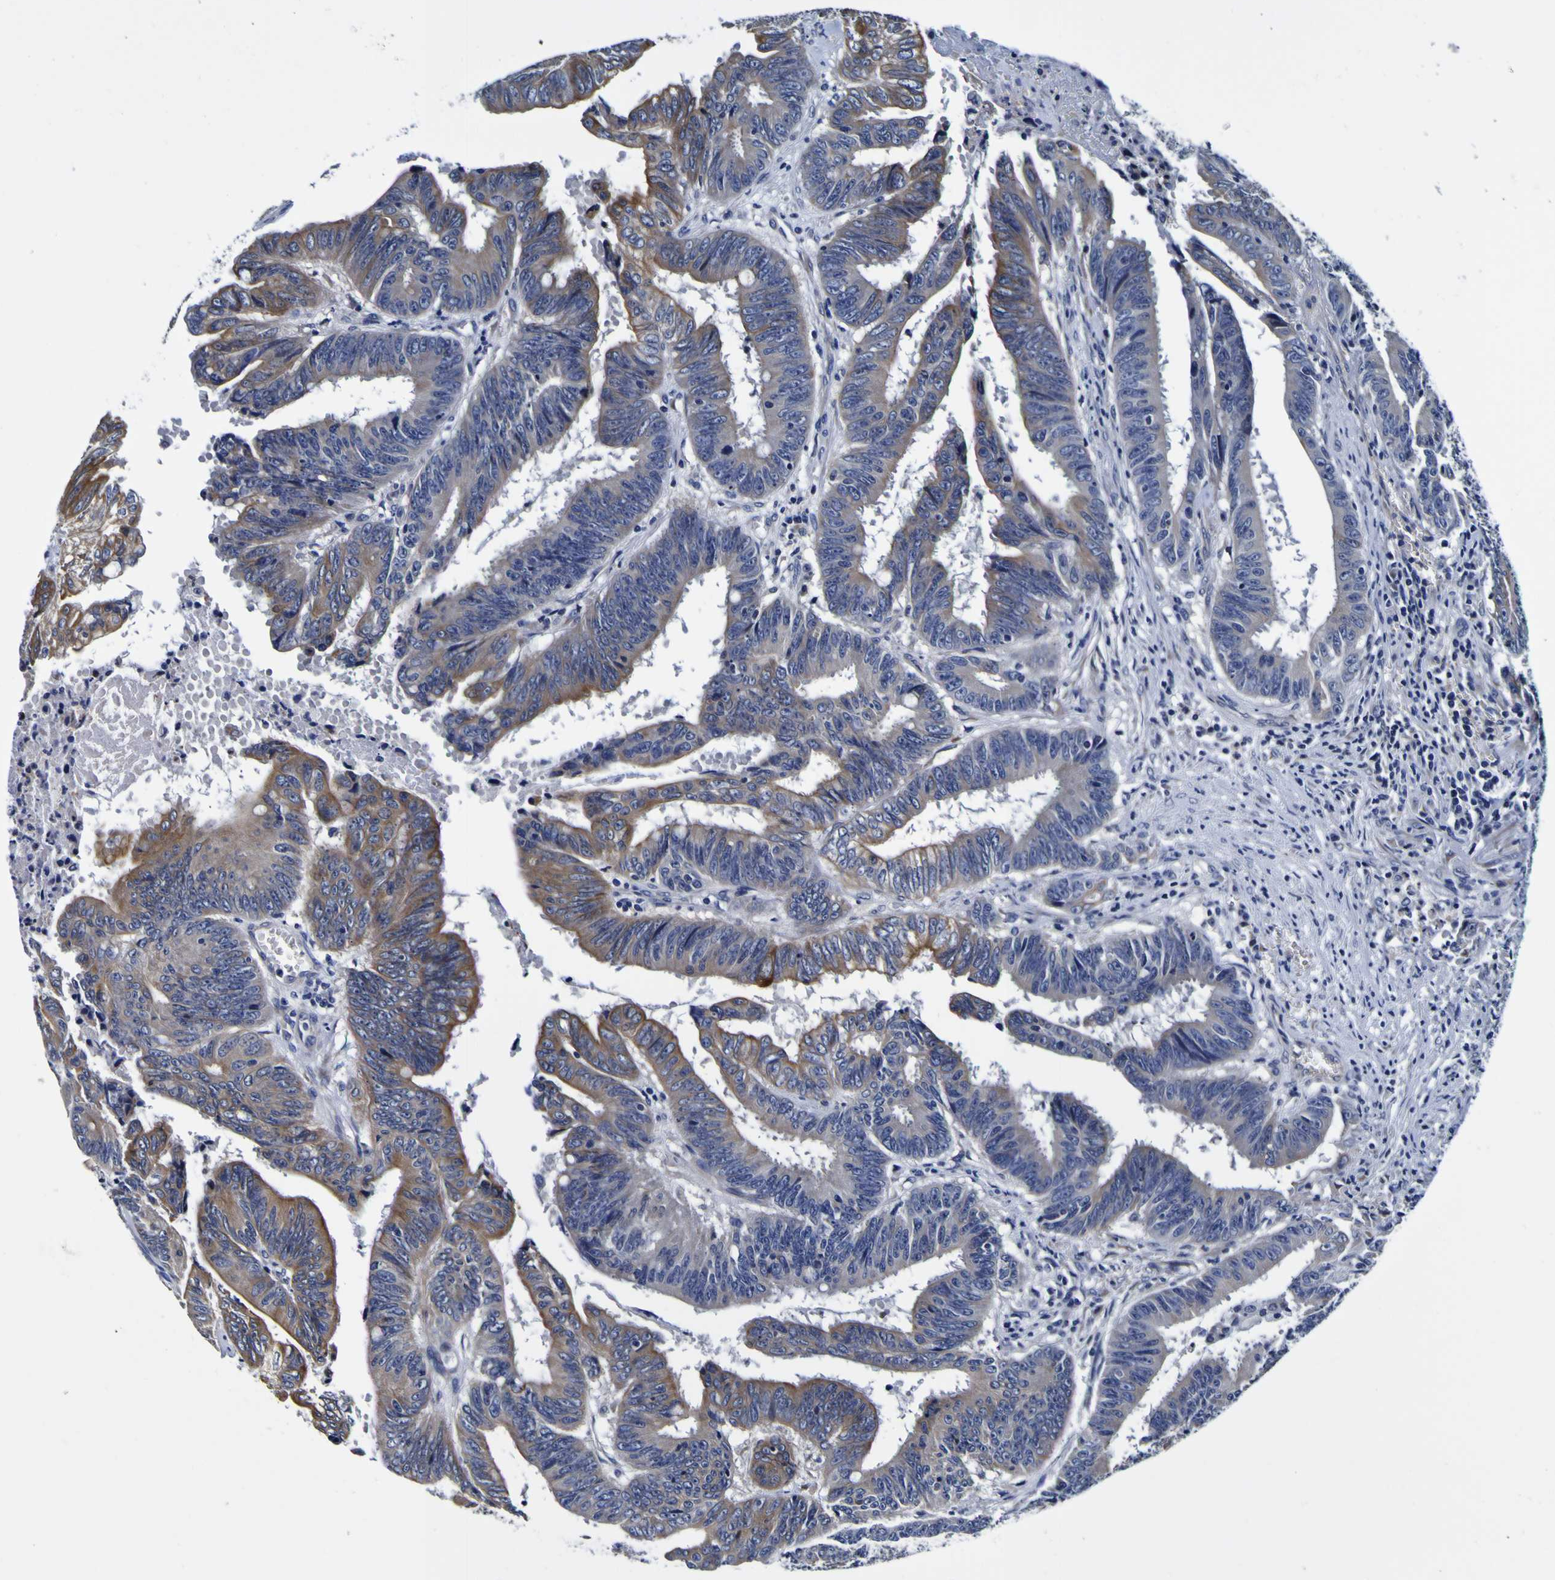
{"staining": {"intensity": "moderate", "quantity": "25%-75%", "location": "cytoplasmic/membranous"}, "tissue": "colorectal cancer", "cell_type": "Tumor cells", "image_type": "cancer", "snomed": [{"axis": "morphology", "description": "Adenocarcinoma, NOS"}, {"axis": "topography", "description": "Colon"}], "caption": "IHC of colorectal adenocarcinoma displays medium levels of moderate cytoplasmic/membranous expression in approximately 25%-75% of tumor cells.", "gene": "PDLIM4", "patient": {"sex": "male", "age": 45}}